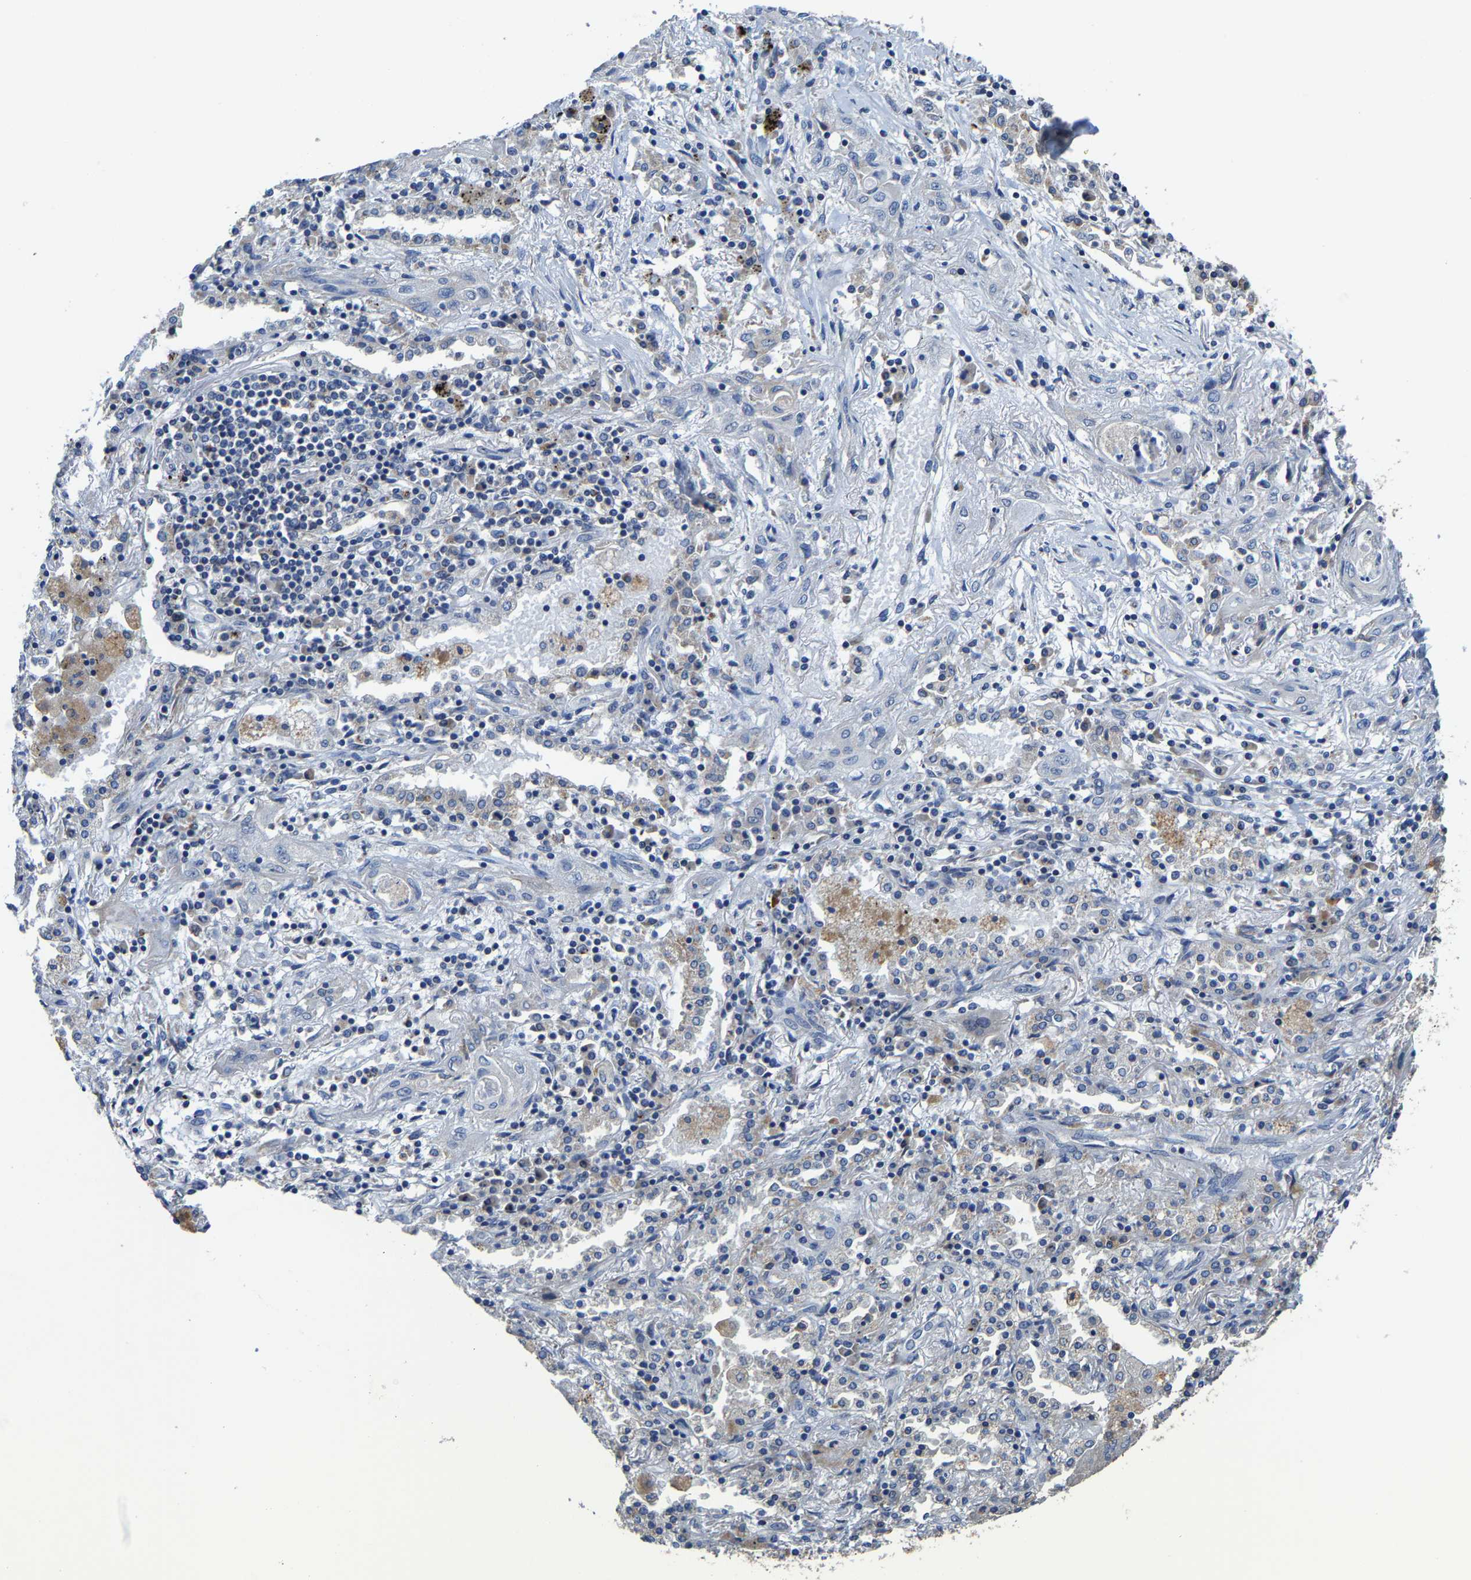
{"staining": {"intensity": "negative", "quantity": "none", "location": "none"}, "tissue": "lung cancer", "cell_type": "Tumor cells", "image_type": "cancer", "snomed": [{"axis": "morphology", "description": "Squamous cell carcinoma, NOS"}, {"axis": "topography", "description": "Lung"}], "caption": "IHC image of human lung cancer stained for a protein (brown), which demonstrates no expression in tumor cells.", "gene": "AGK", "patient": {"sex": "female", "age": 47}}